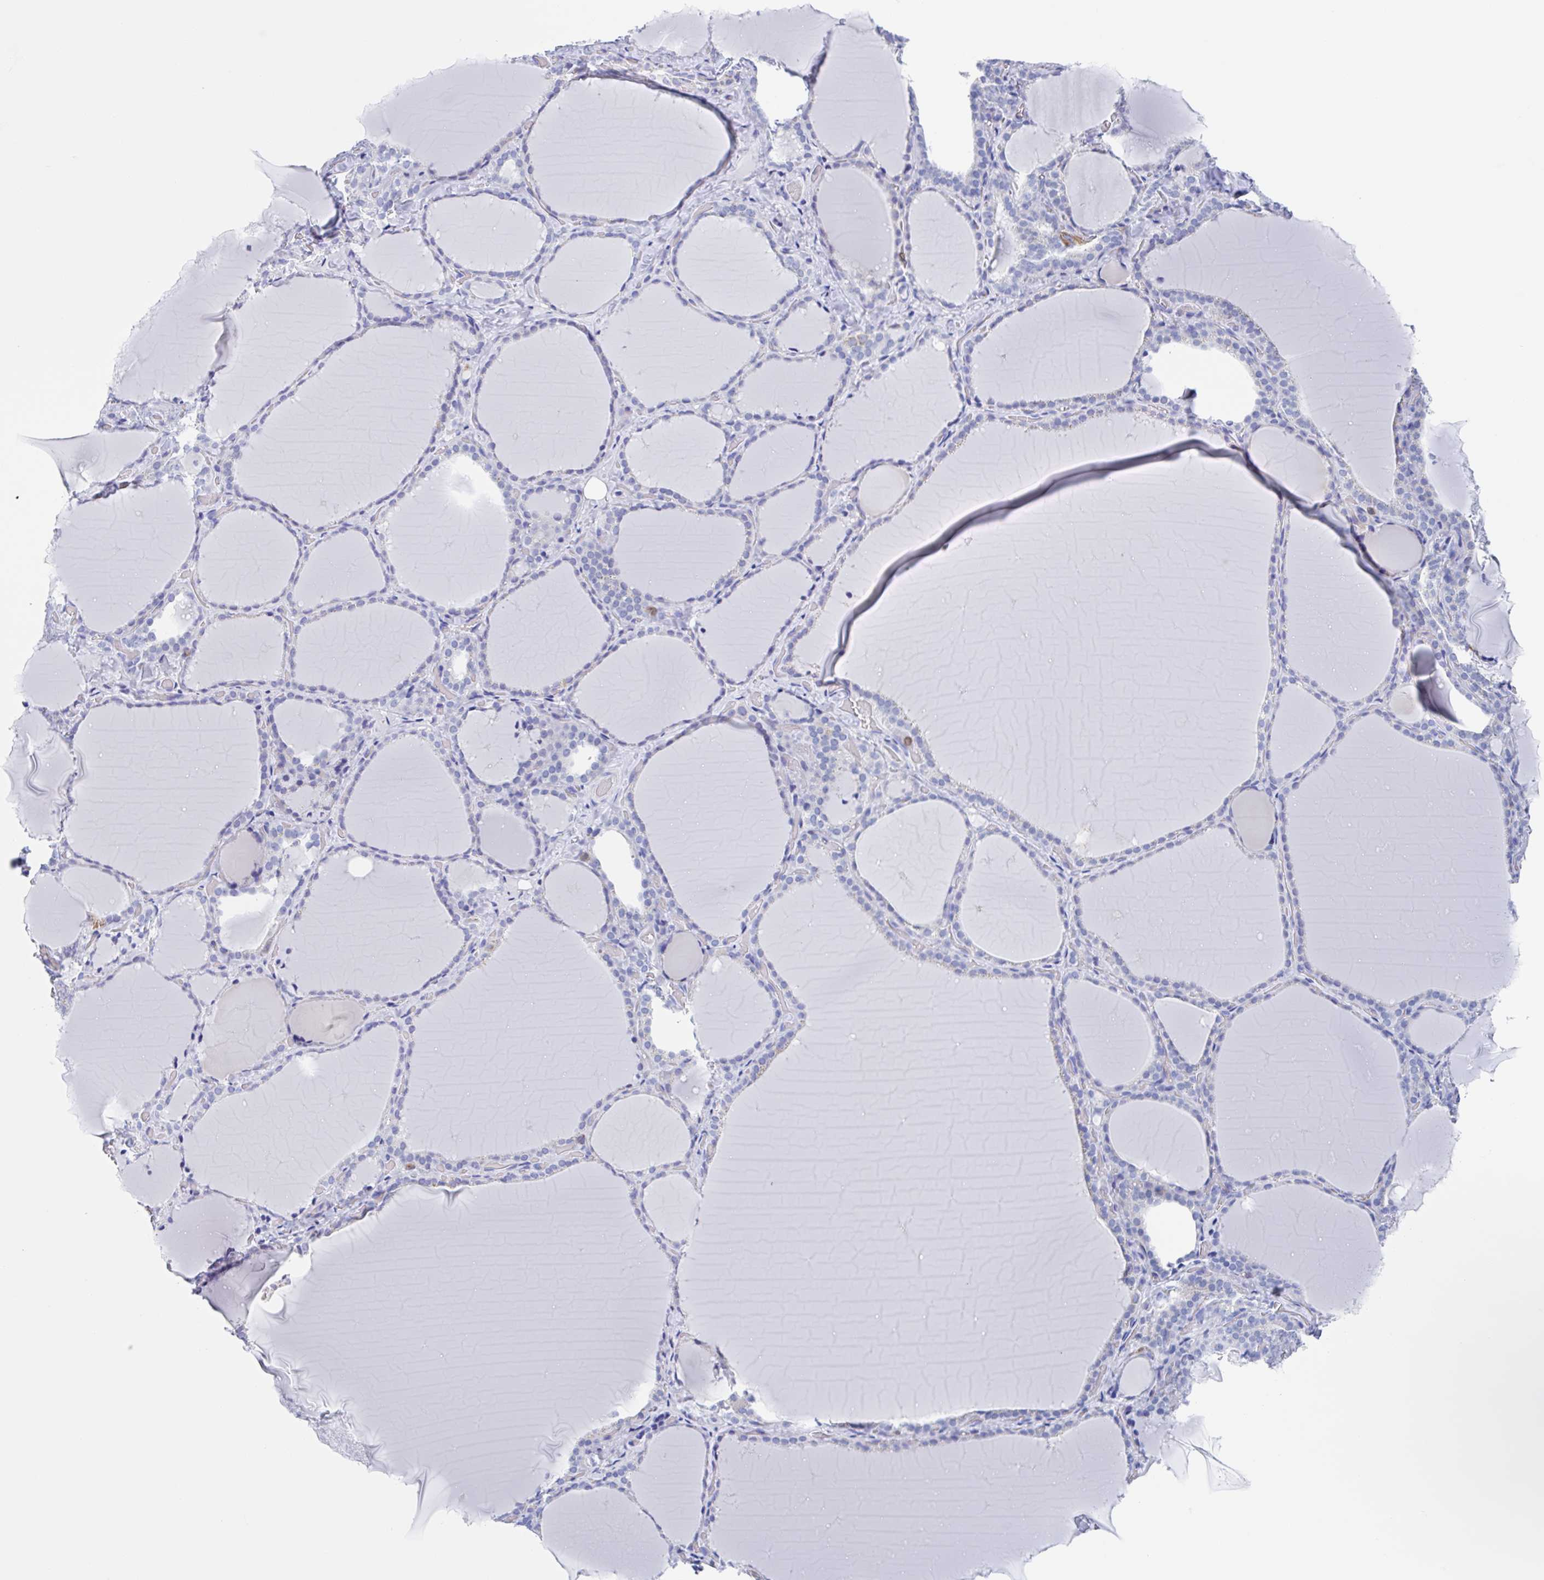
{"staining": {"intensity": "negative", "quantity": "none", "location": "none"}, "tissue": "thyroid gland", "cell_type": "Glandular cells", "image_type": "normal", "snomed": [{"axis": "morphology", "description": "Normal tissue, NOS"}, {"axis": "topography", "description": "Thyroid gland"}], "caption": "Immunohistochemical staining of benign human thyroid gland displays no significant positivity in glandular cells. (DAB (3,3'-diaminobenzidine) IHC with hematoxylin counter stain).", "gene": "FCGR3A", "patient": {"sex": "female", "age": 22}}